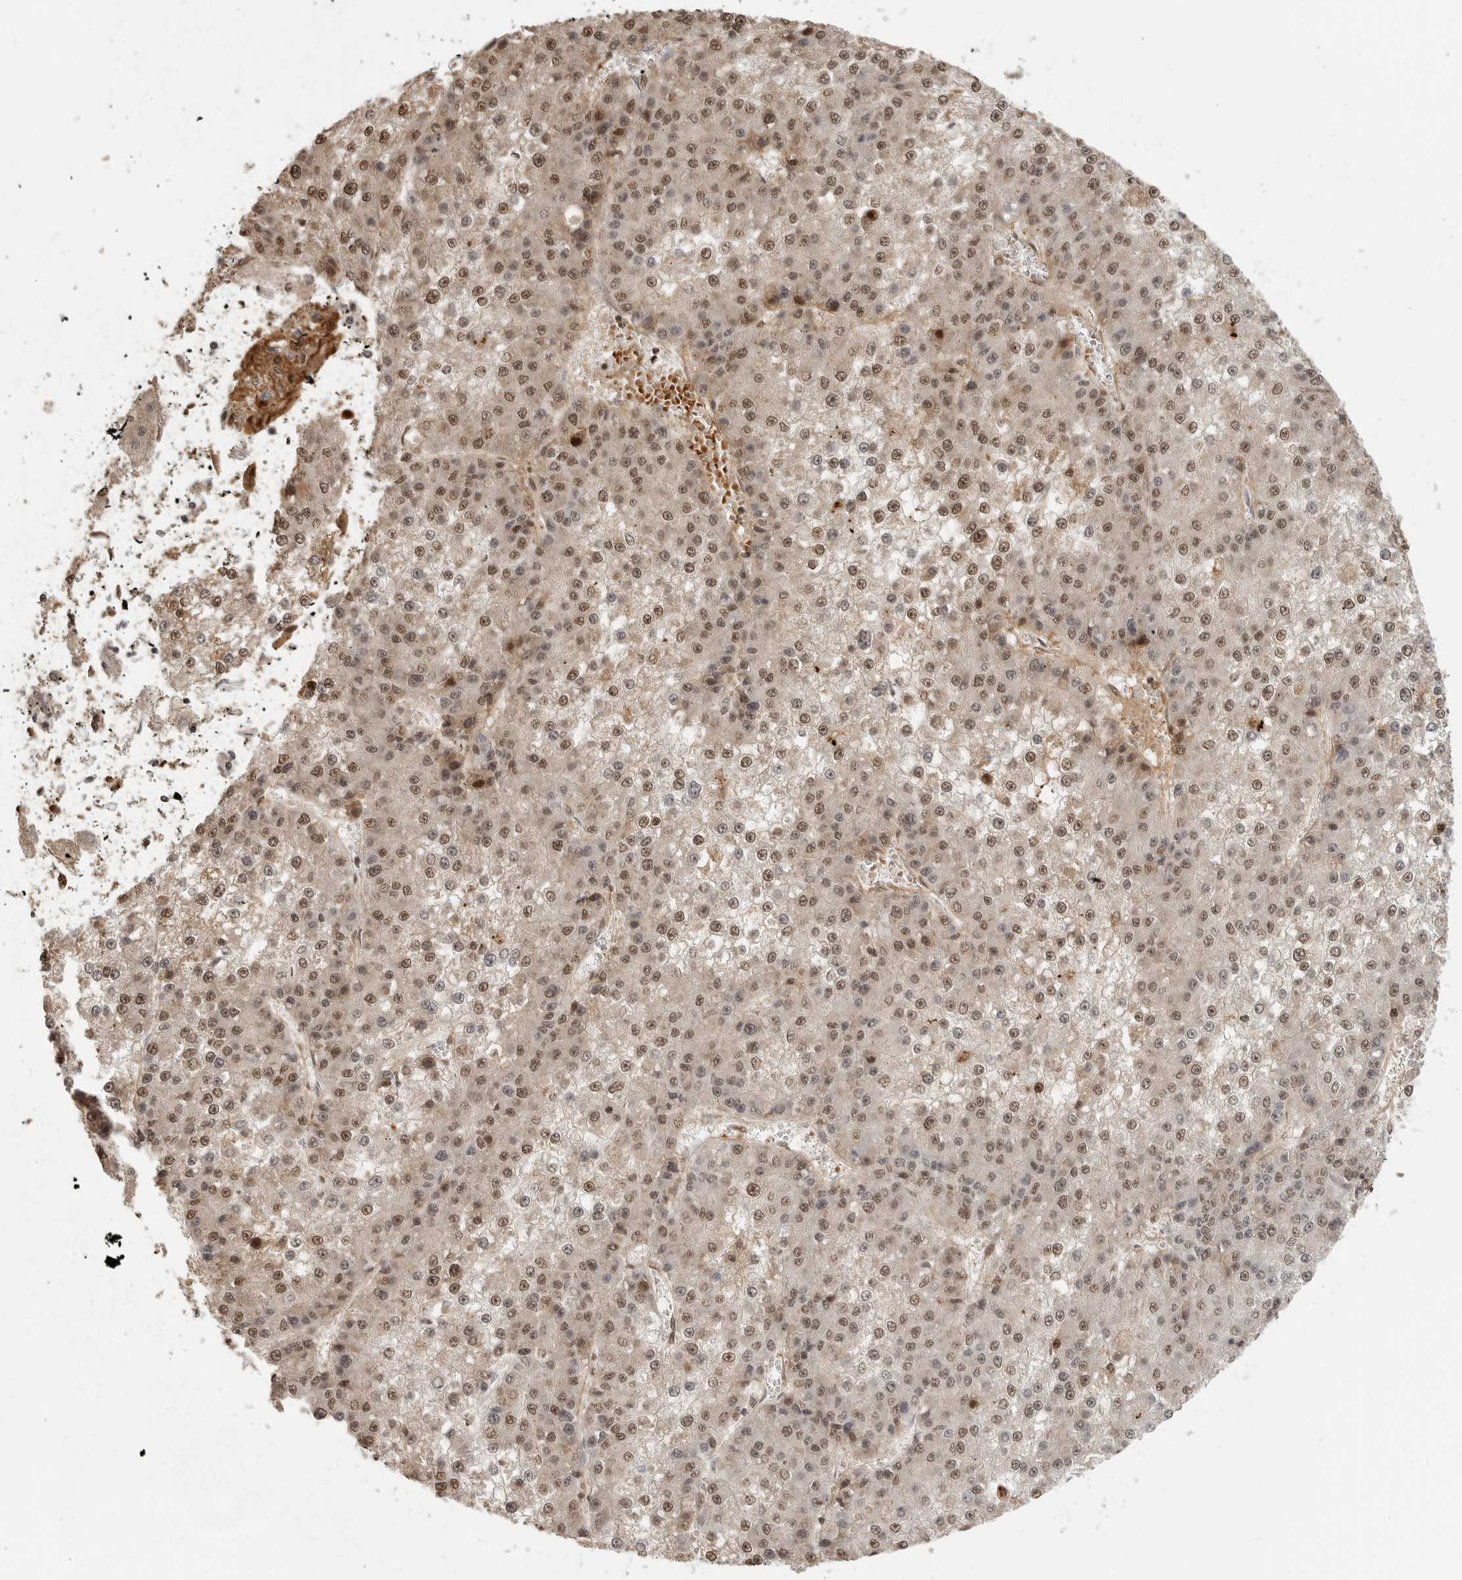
{"staining": {"intensity": "moderate", "quantity": ">75%", "location": "nuclear"}, "tissue": "liver cancer", "cell_type": "Tumor cells", "image_type": "cancer", "snomed": [{"axis": "morphology", "description": "Carcinoma, Hepatocellular, NOS"}, {"axis": "topography", "description": "Liver"}], "caption": "Tumor cells reveal medium levels of moderate nuclear expression in approximately >75% of cells in human liver cancer (hepatocellular carcinoma).", "gene": "CLOCK", "patient": {"sex": "female", "age": 73}}